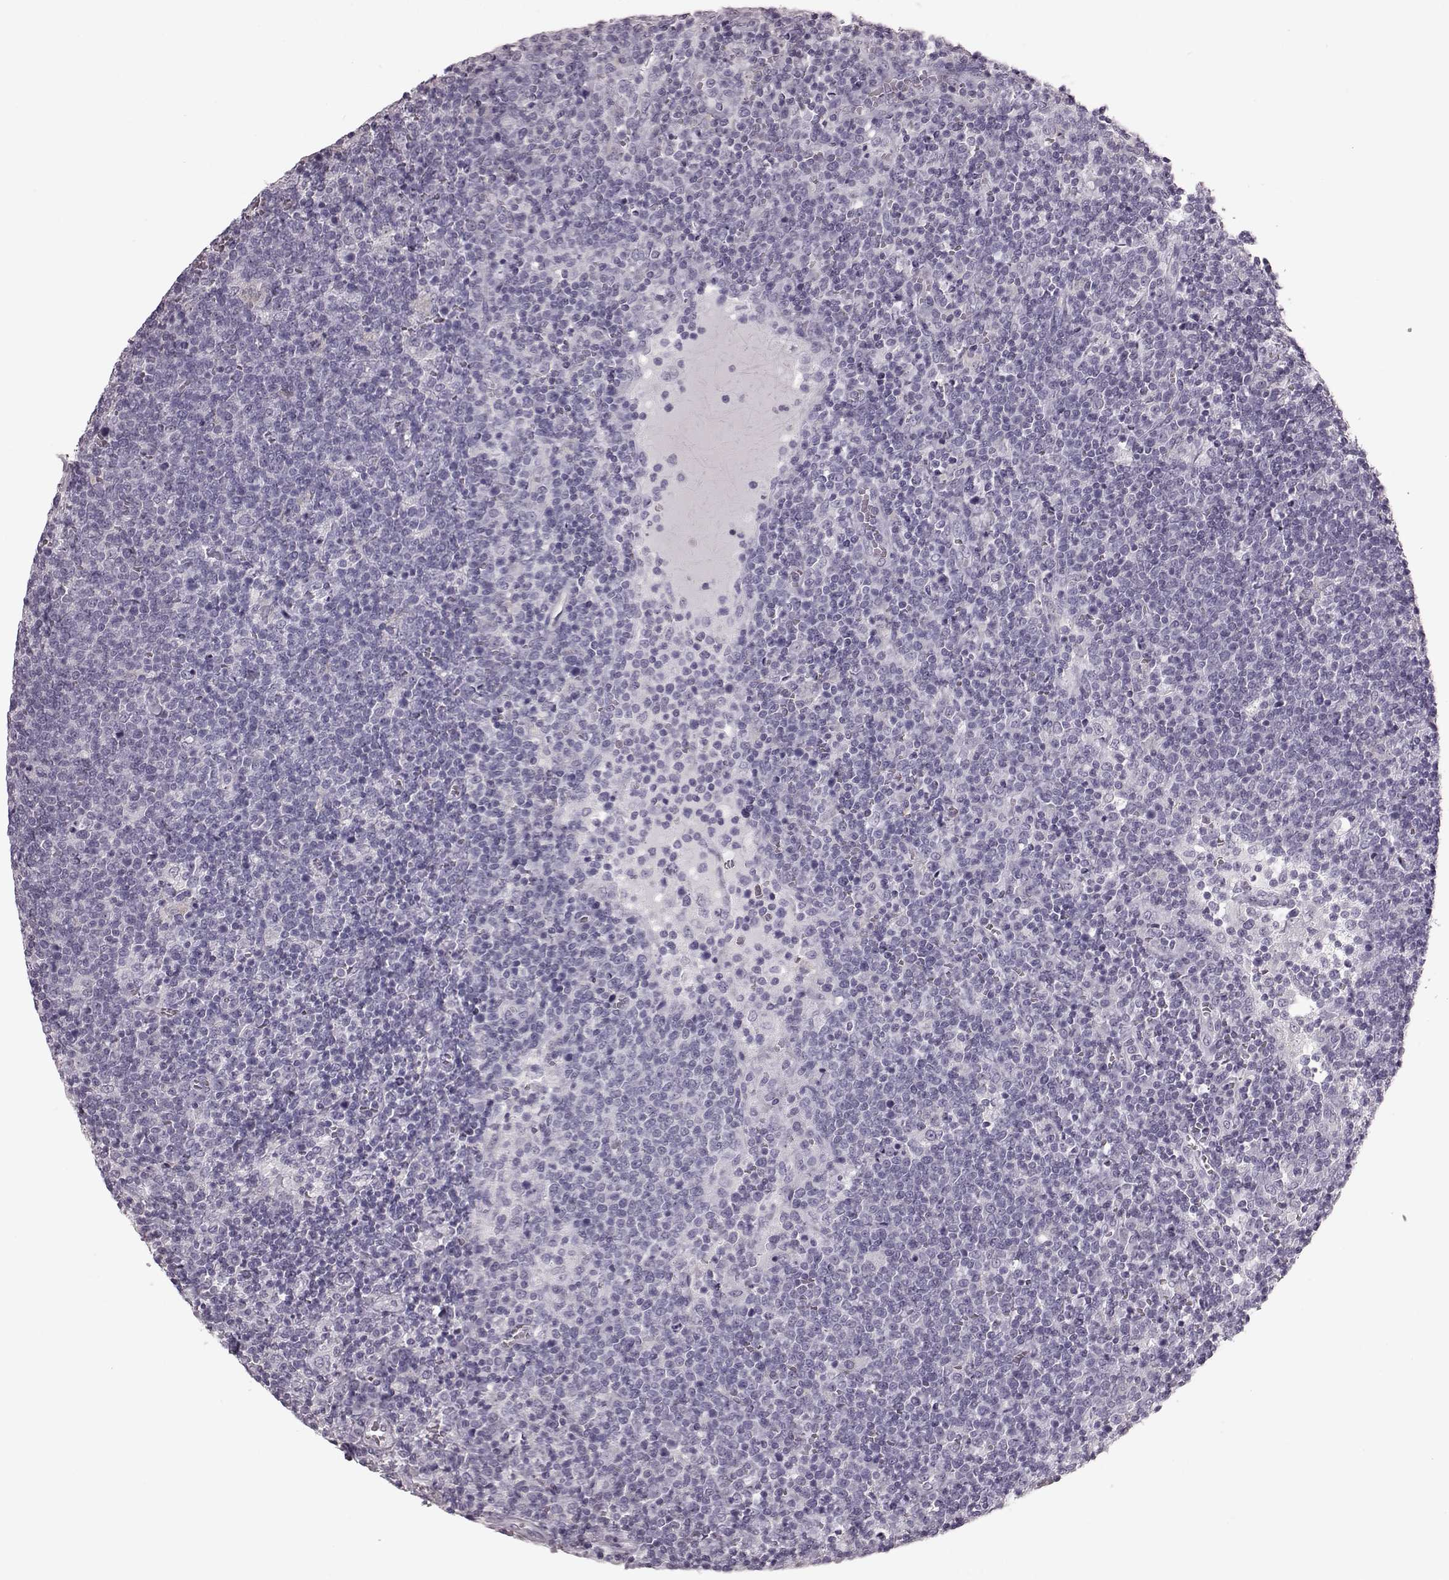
{"staining": {"intensity": "negative", "quantity": "none", "location": "none"}, "tissue": "lymphoma", "cell_type": "Tumor cells", "image_type": "cancer", "snomed": [{"axis": "morphology", "description": "Malignant lymphoma, non-Hodgkin's type, High grade"}, {"axis": "topography", "description": "Lymph node"}], "caption": "There is no significant positivity in tumor cells of lymphoma. (DAB (3,3'-diaminobenzidine) immunohistochemistry, high magnification).", "gene": "CRYBA2", "patient": {"sex": "male", "age": 61}}